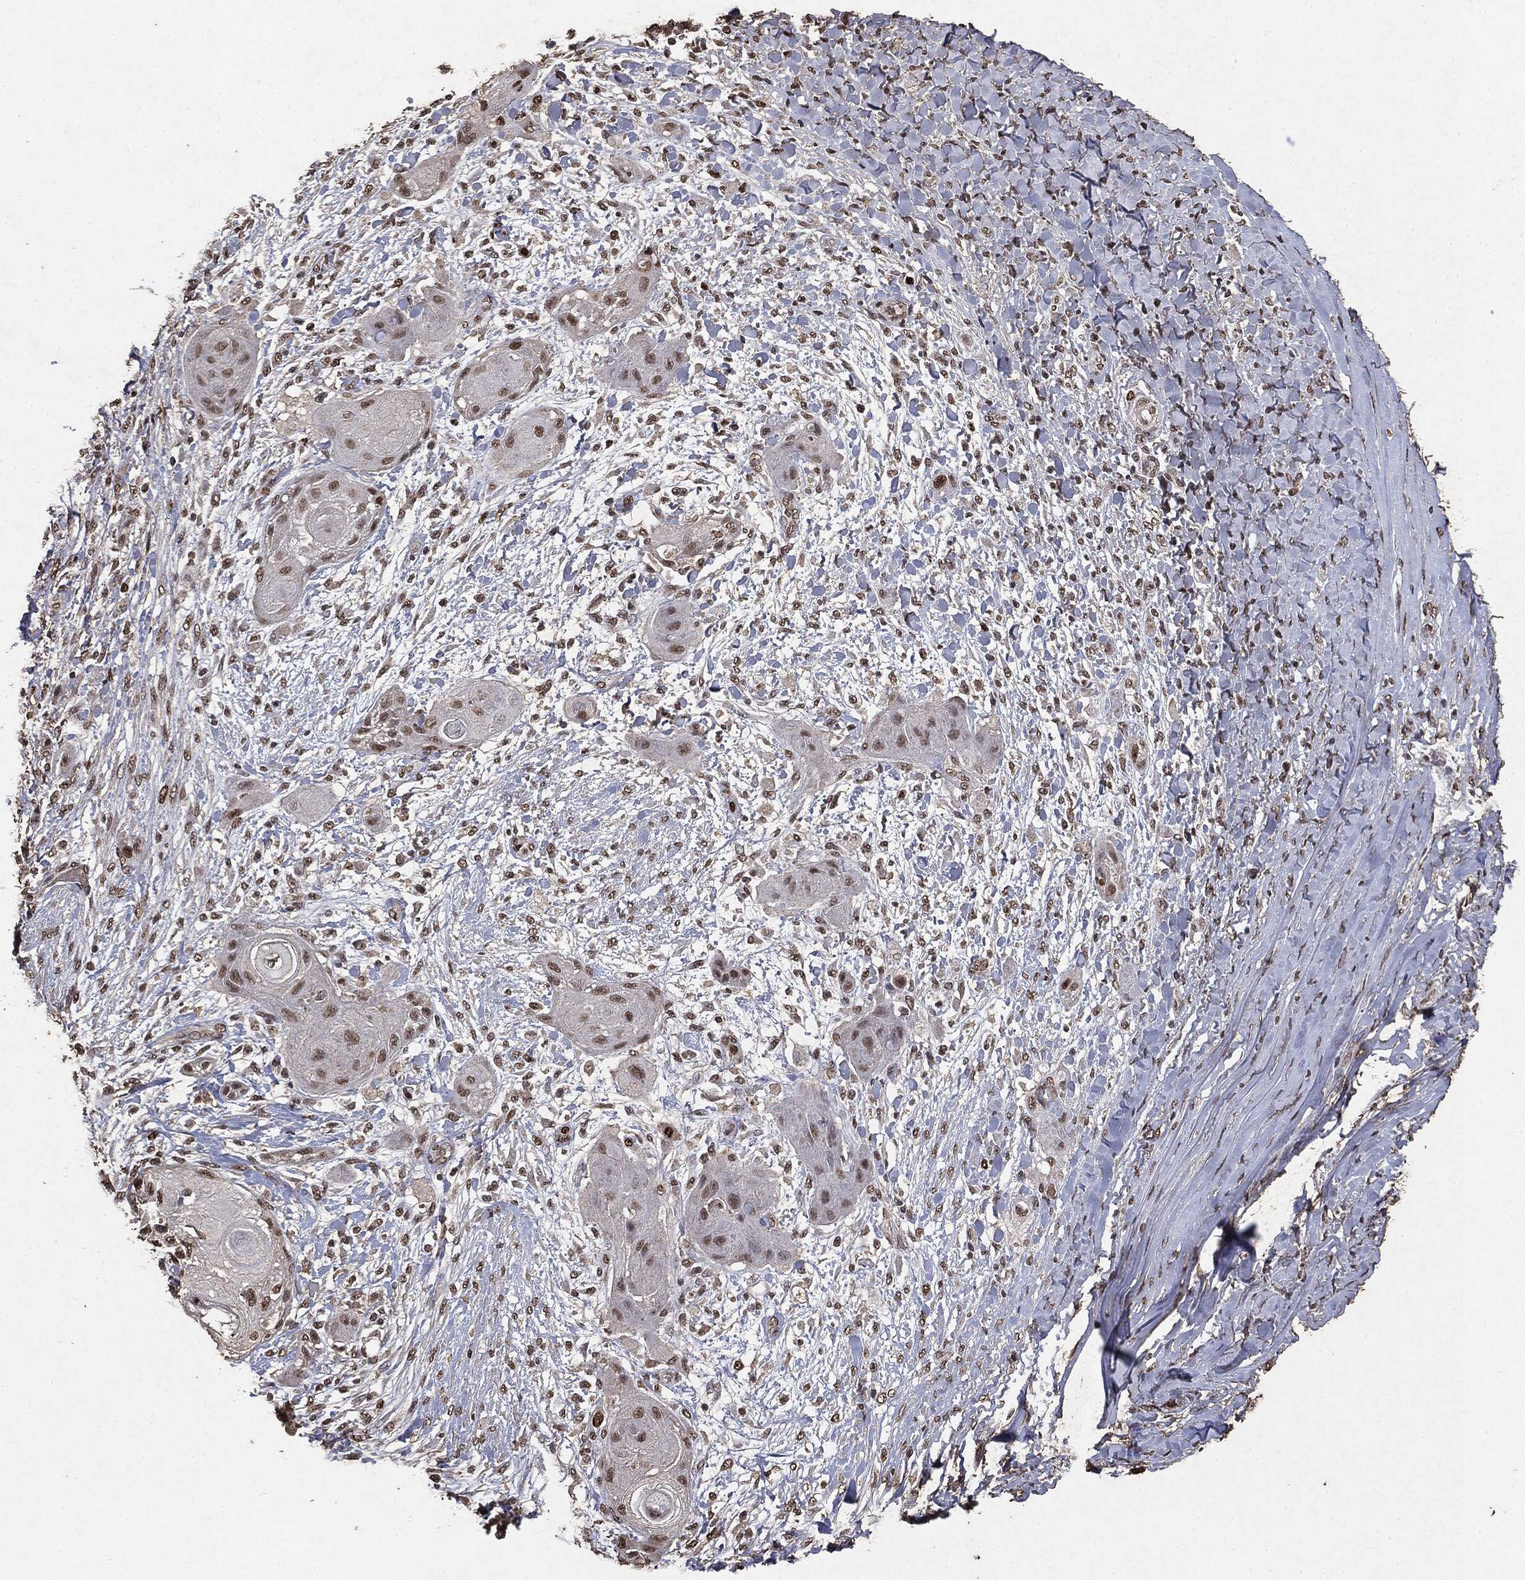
{"staining": {"intensity": "moderate", "quantity": "25%-75%", "location": "nuclear"}, "tissue": "skin cancer", "cell_type": "Tumor cells", "image_type": "cancer", "snomed": [{"axis": "morphology", "description": "Squamous cell carcinoma, NOS"}, {"axis": "topography", "description": "Skin"}], "caption": "A brown stain shows moderate nuclear staining of a protein in human squamous cell carcinoma (skin) tumor cells.", "gene": "RAD18", "patient": {"sex": "male", "age": 62}}